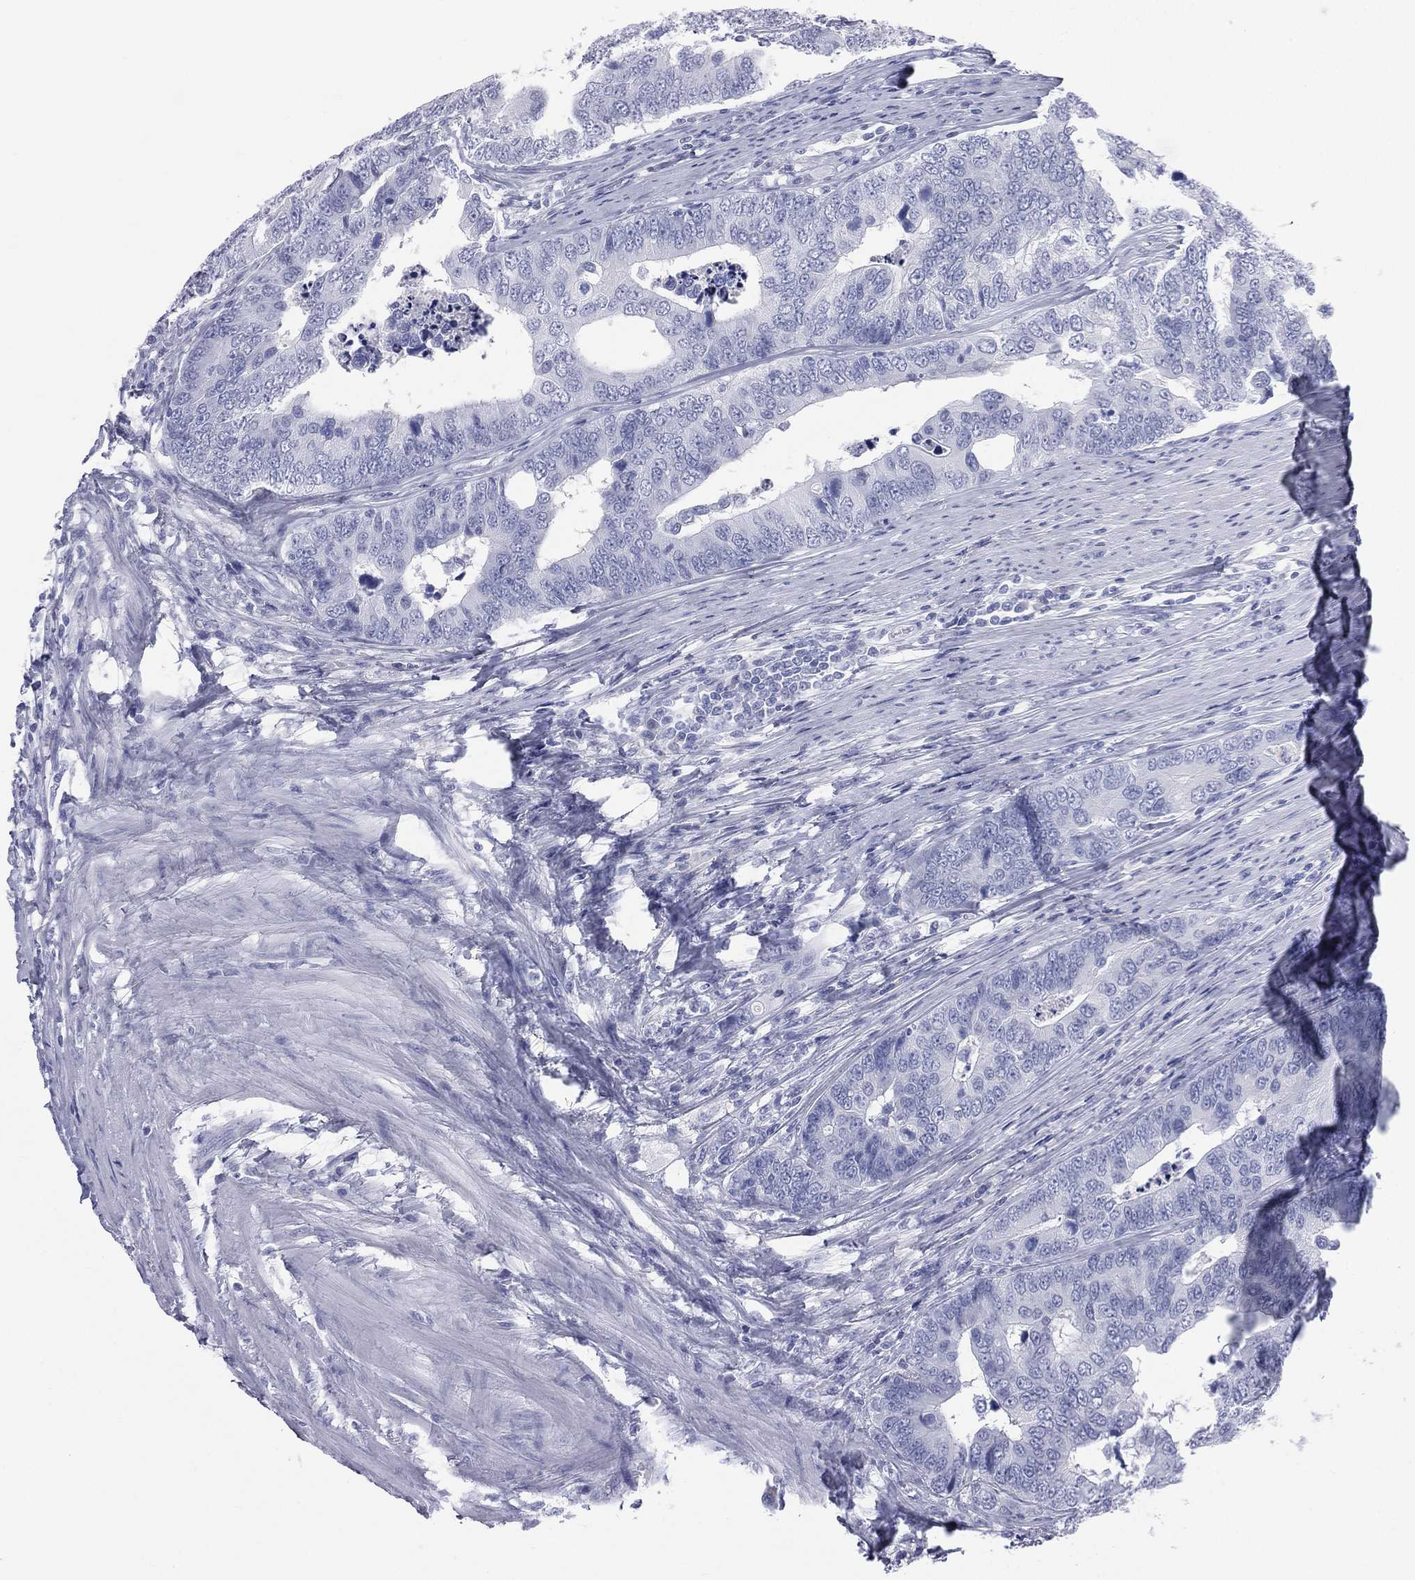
{"staining": {"intensity": "negative", "quantity": "none", "location": "none"}, "tissue": "colorectal cancer", "cell_type": "Tumor cells", "image_type": "cancer", "snomed": [{"axis": "morphology", "description": "Adenocarcinoma, NOS"}, {"axis": "topography", "description": "Colon"}], "caption": "Immunohistochemistry of human colorectal cancer (adenocarcinoma) displays no expression in tumor cells.", "gene": "MLN", "patient": {"sex": "female", "age": 72}}